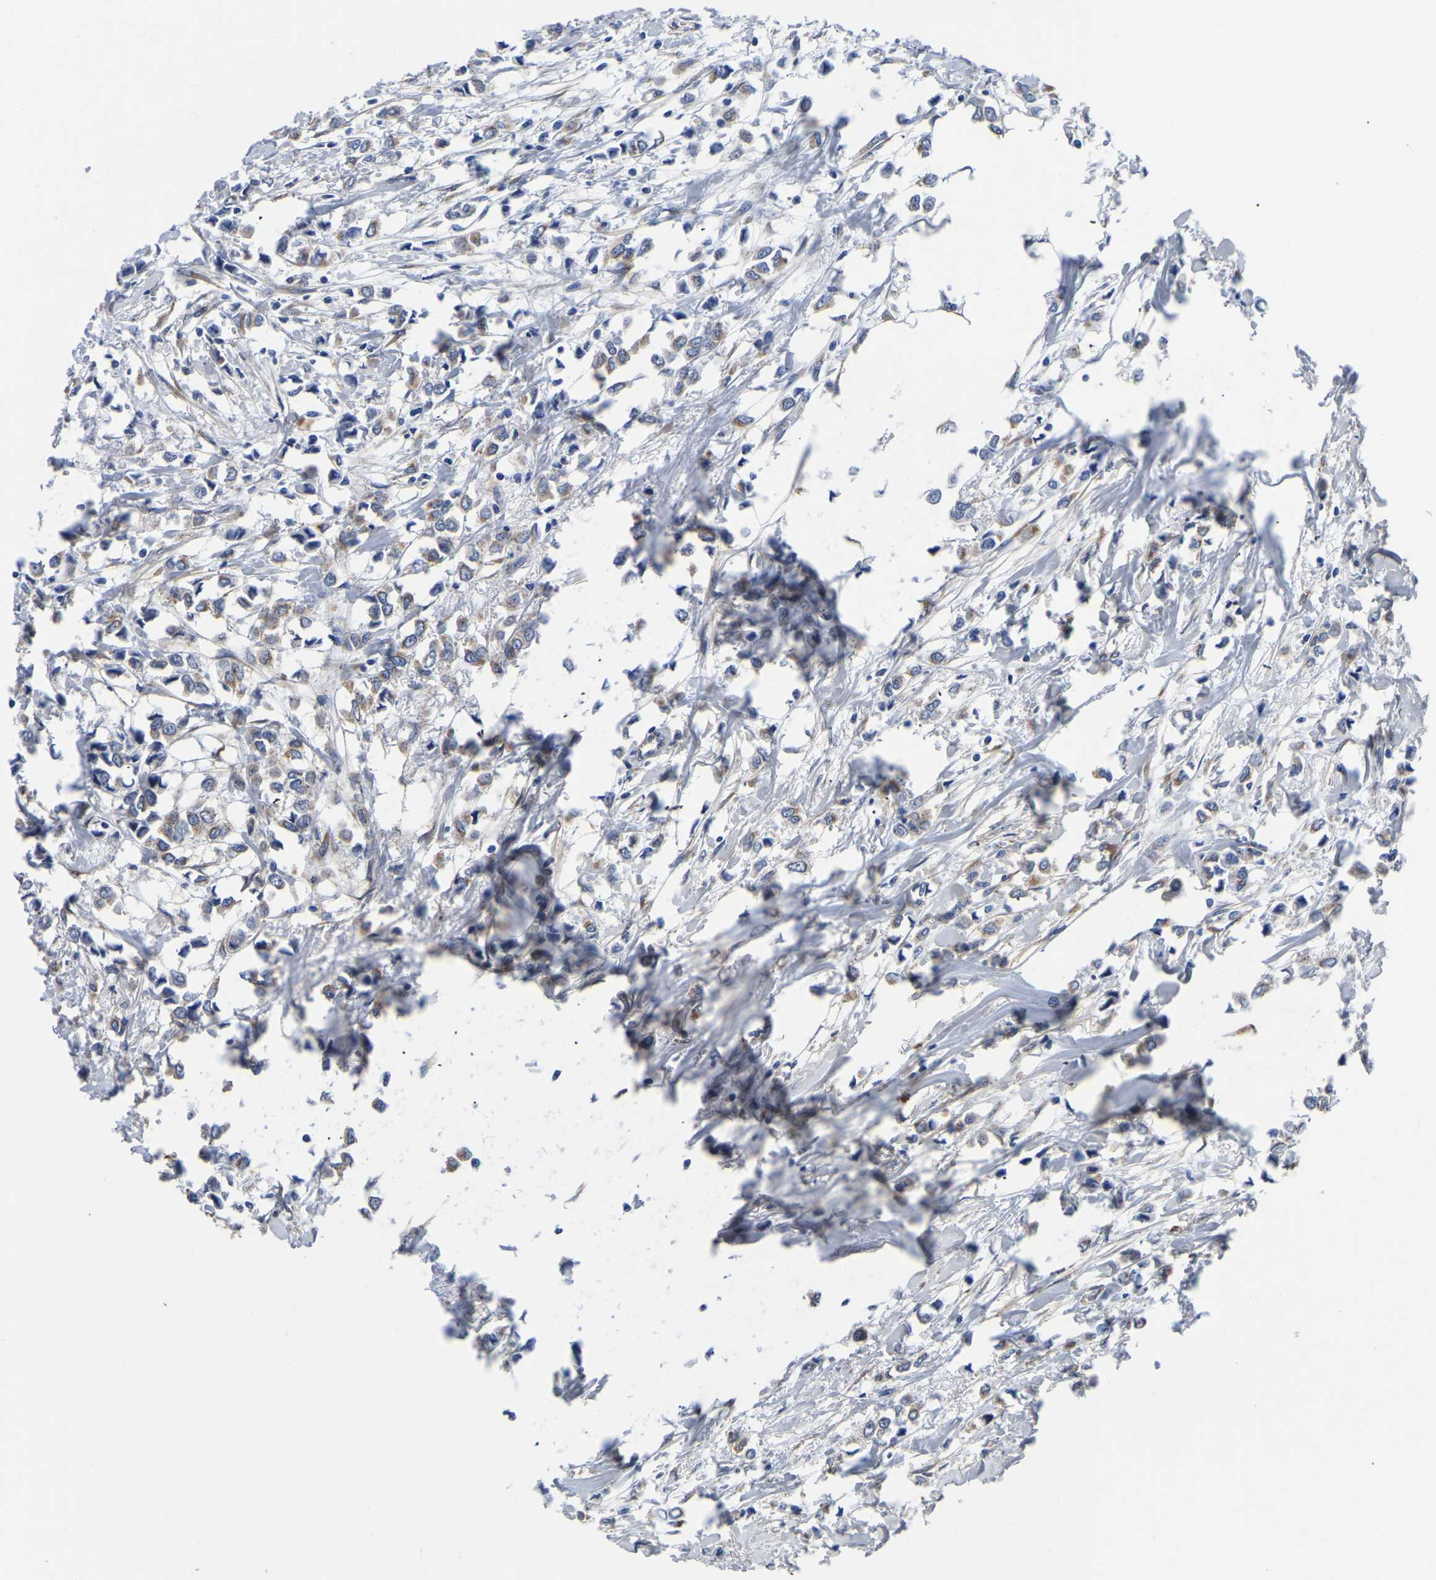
{"staining": {"intensity": "moderate", "quantity": "25%-75%", "location": "cytoplasmic/membranous"}, "tissue": "breast cancer", "cell_type": "Tumor cells", "image_type": "cancer", "snomed": [{"axis": "morphology", "description": "Lobular carcinoma"}, {"axis": "topography", "description": "Breast"}], "caption": "Immunohistochemical staining of breast lobular carcinoma displays medium levels of moderate cytoplasmic/membranous staining in about 25%-75% of tumor cells.", "gene": "PDLIM7", "patient": {"sex": "female", "age": 51}}